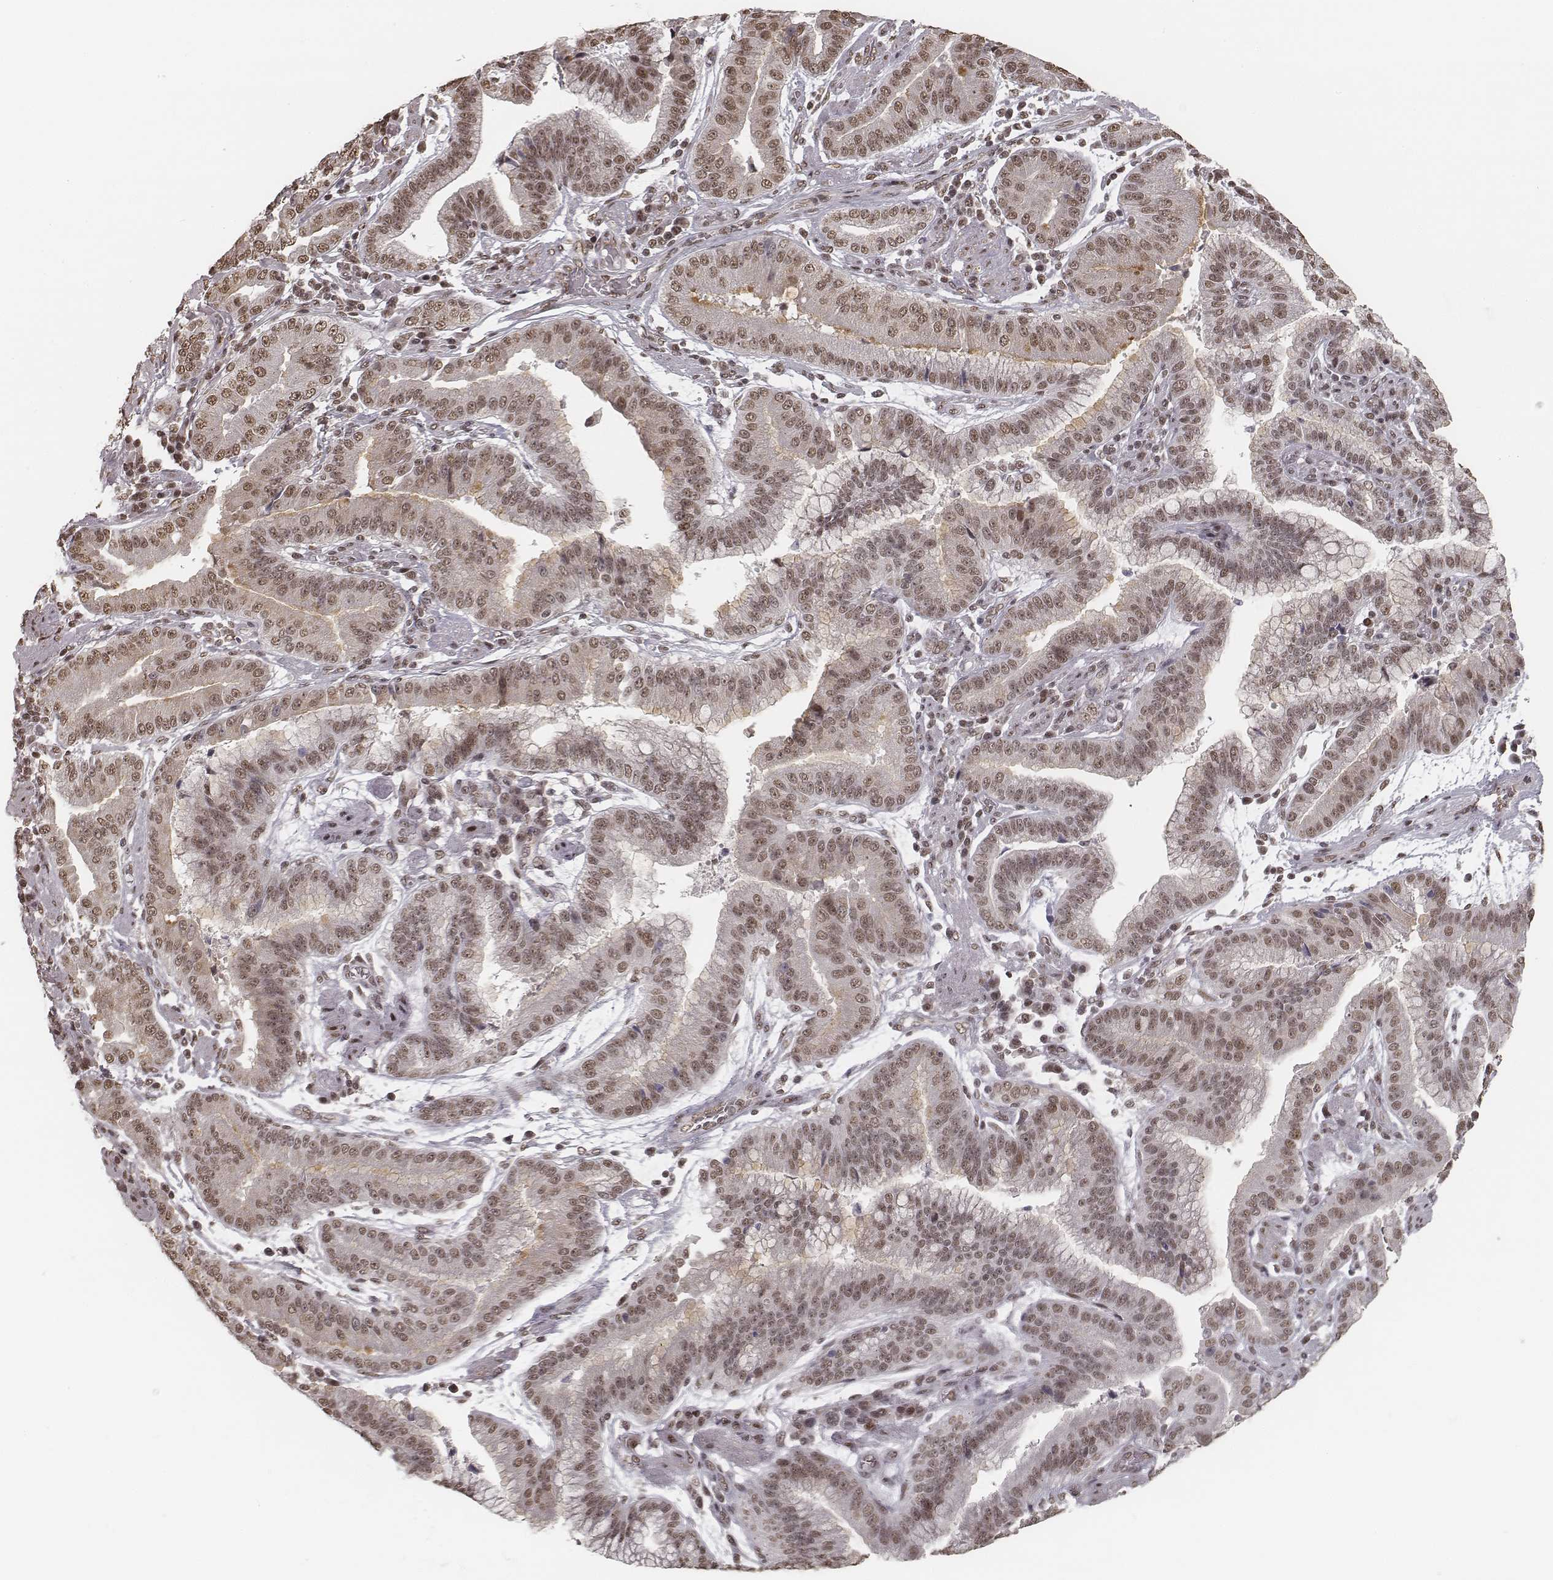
{"staining": {"intensity": "weak", "quantity": ">75%", "location": "nuclear"}, "tissue": "stomach cancer", "cell_type": "Tumor cells", "image_type": "cancer", "snomed": [{"axis": "morphology", "description": "Adenocarcinoma, NOS"}, {"axis": "topography", "description": "Stomach"}], "caption": "There is low levels of weak nuclear positivity in tumor cells of stomach adenocarcinoma, as demonstrated by immunohistochemical staining (brown color).", "gene": "HMGA2", "patient": {"sex": "male", "age": 83}}